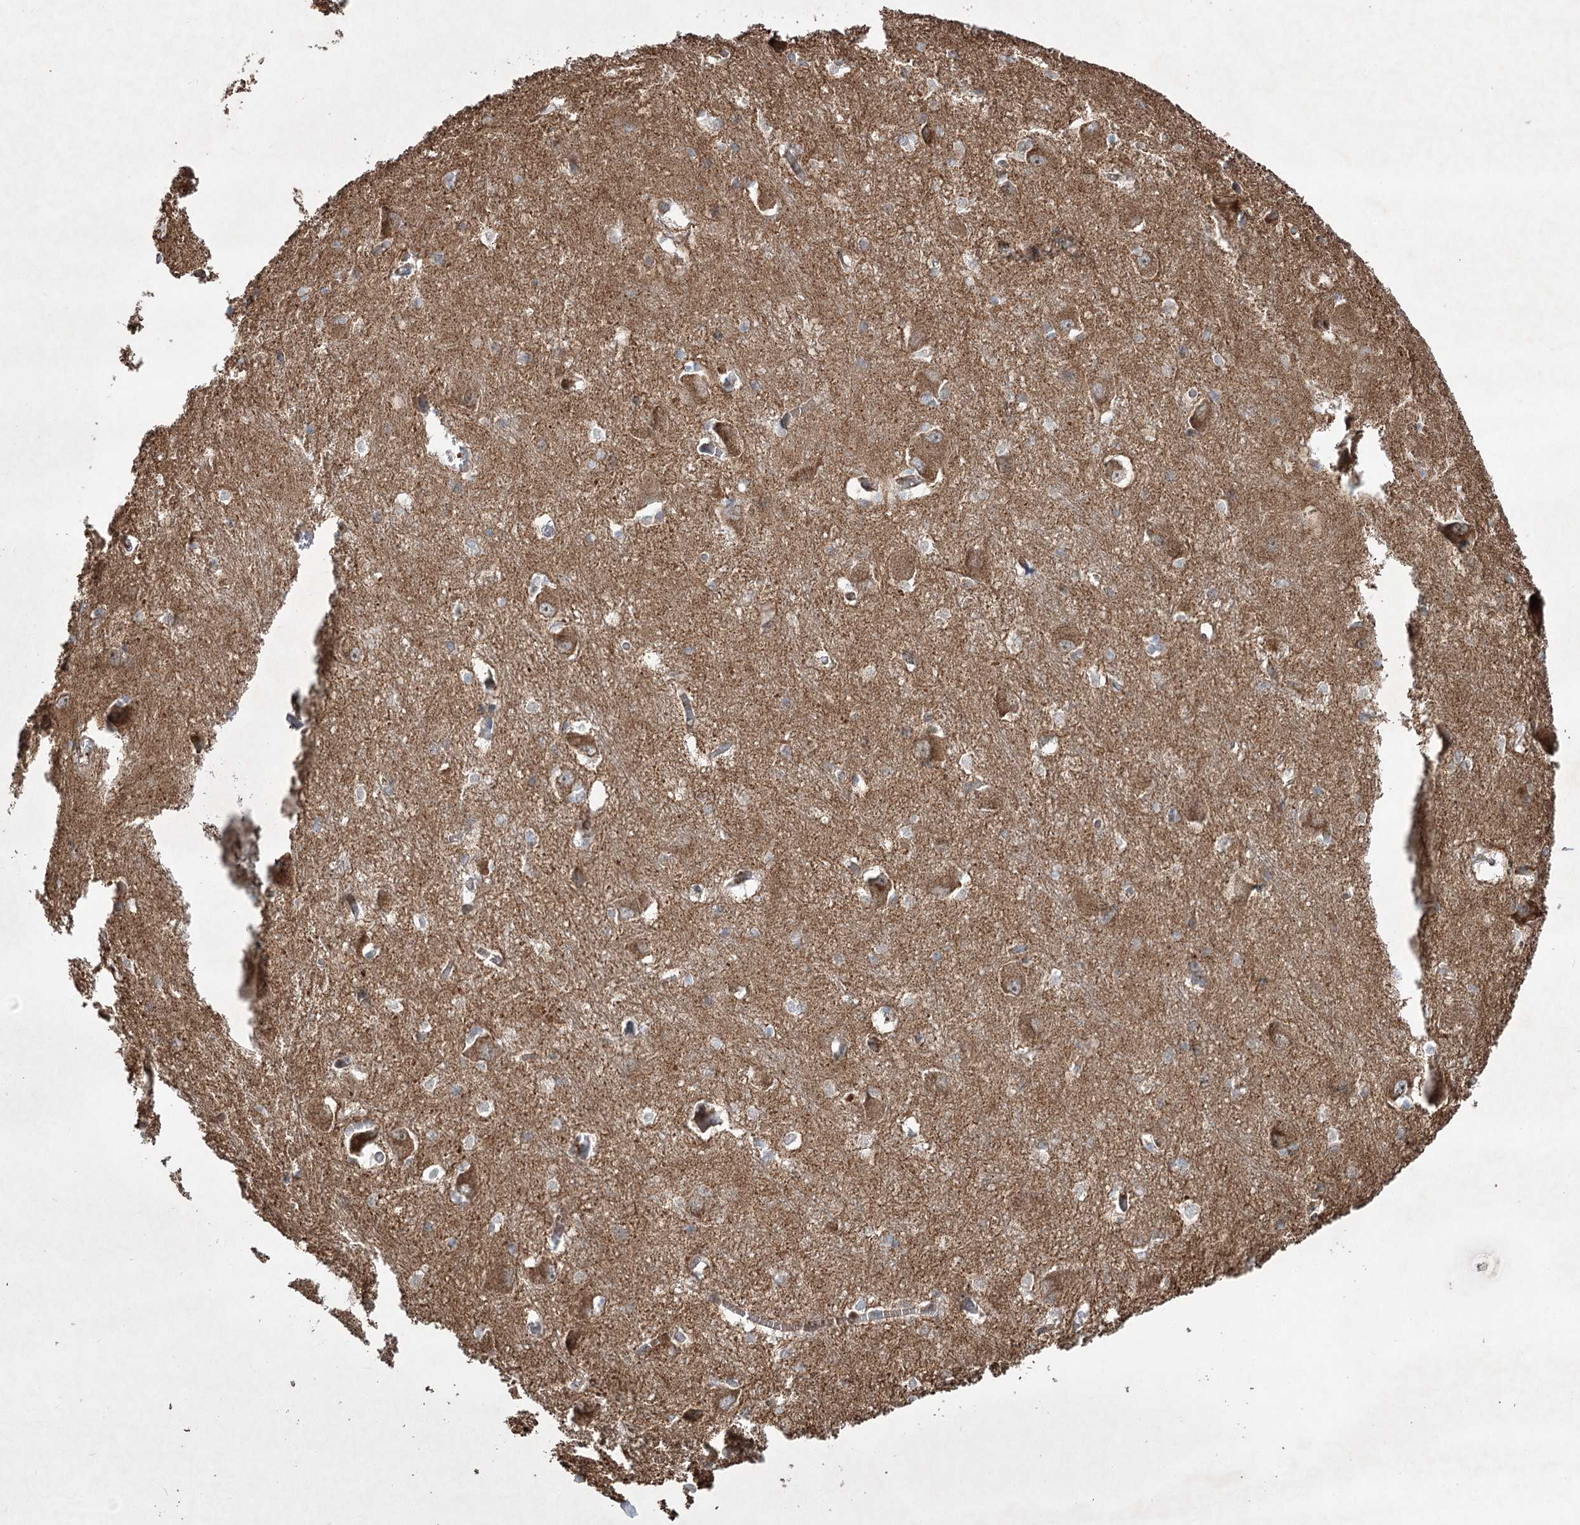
{"staining": {"intensity": "negative", "quantity": "none", "location": "none"}, "tissue": "caudate", "cell_type": "Glial cells", "image_type": "normal", "snomed": [{"axis": "morphology", "description": "Normal tissue, NOS"}, {"axis": "topography", "description": "Lateral ventricle wall"}], "caption": "Immunohistochemical staining of normal caudate displays no significant expression in glial cells.", "gene": "SERINC5", "patient": {"sex": "male", "age": 37}}